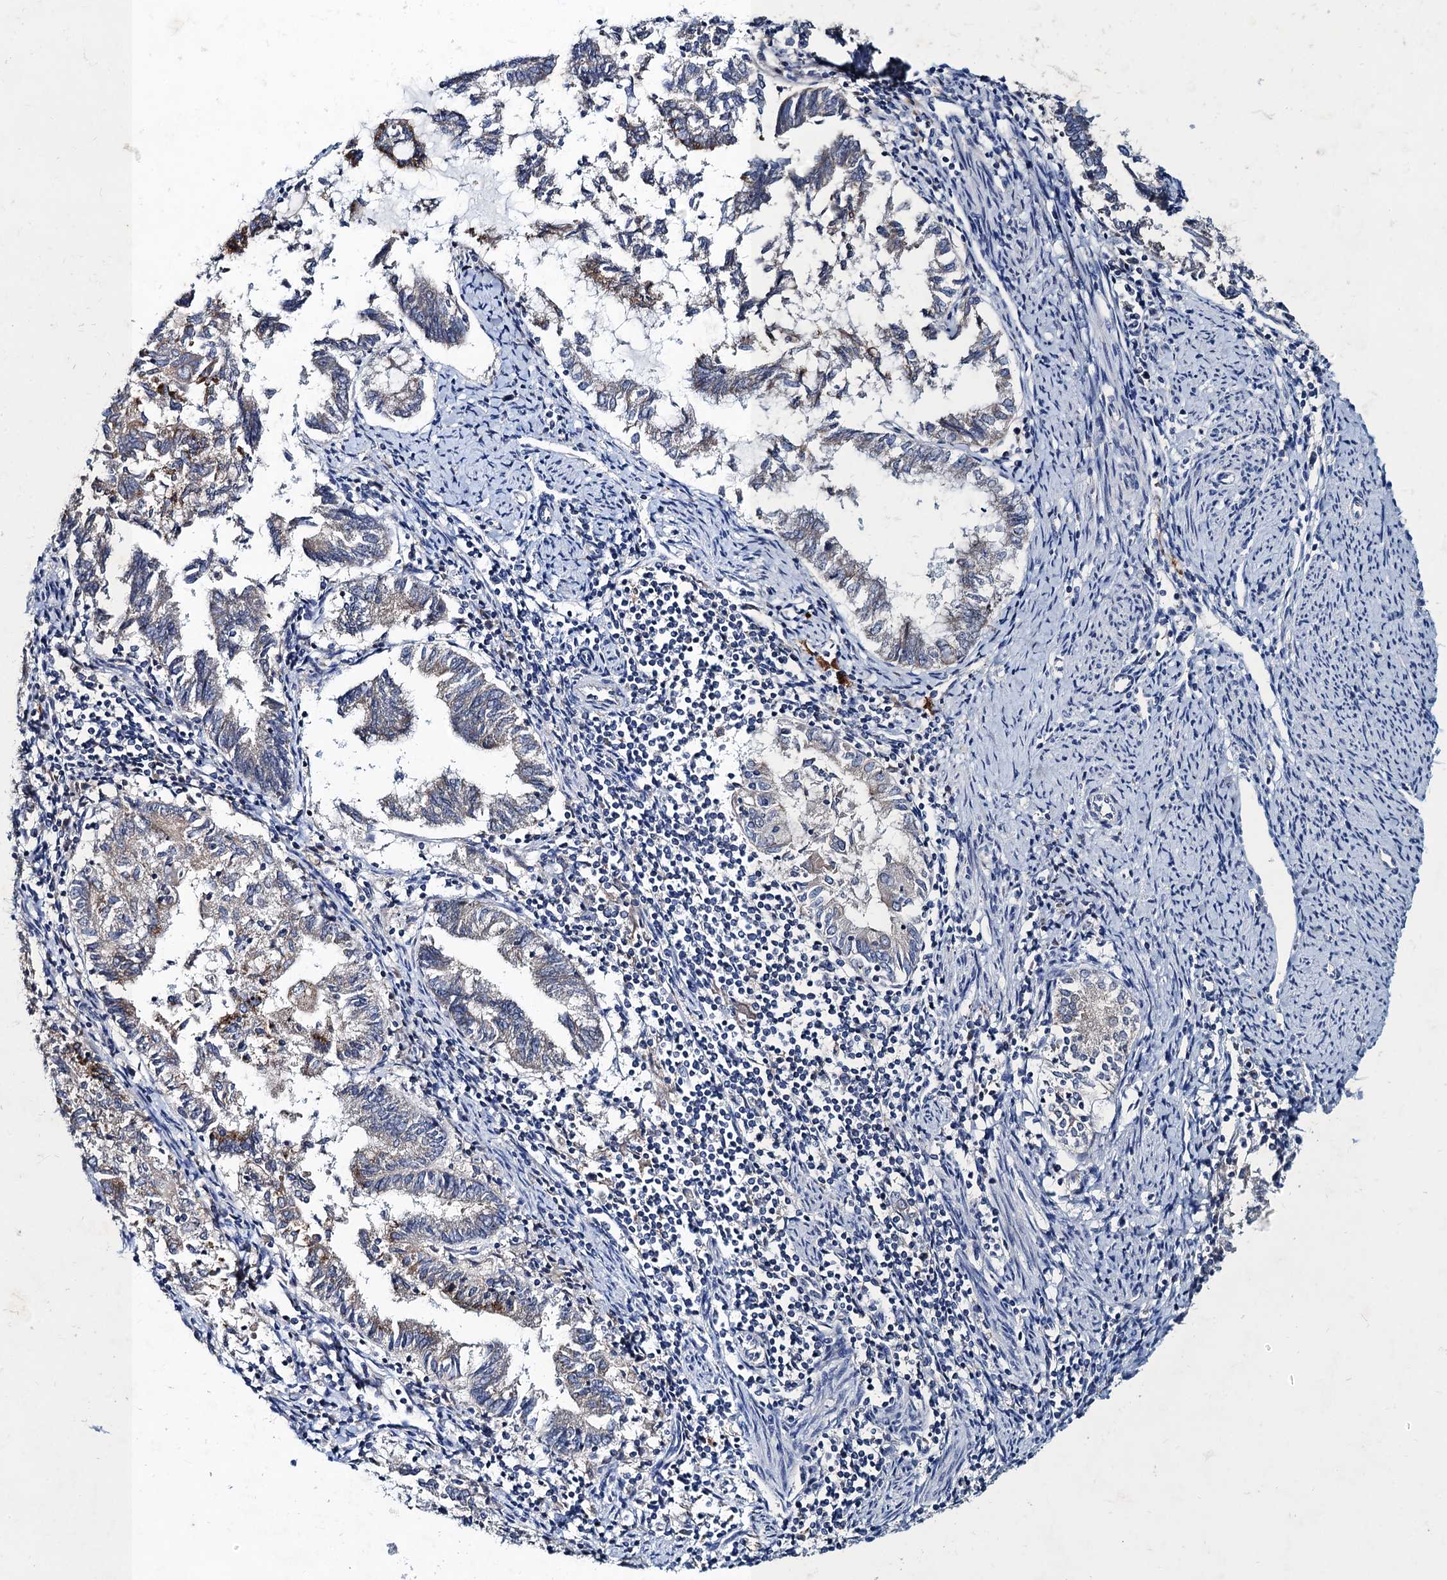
{"staining": {"intensity": "negative", "quantity": "none", "location": "none"}, "tissue": "endometrial cancer", "cell_type": "Tumor cells", "image_type": "cancer", "snomed": [{"axis": "morphology", "description": "Adenocarcinoma, NOS"}, {"axis": "topography", "description": "Endometrium"}], "caption": "This is a photomicrograph of IHC staining of endometrial cancer (adenocarcinoma), which shows no staining in tumor cells.", "gene": "SNAP29", "patient": {"sex": "female", "age": 79}}